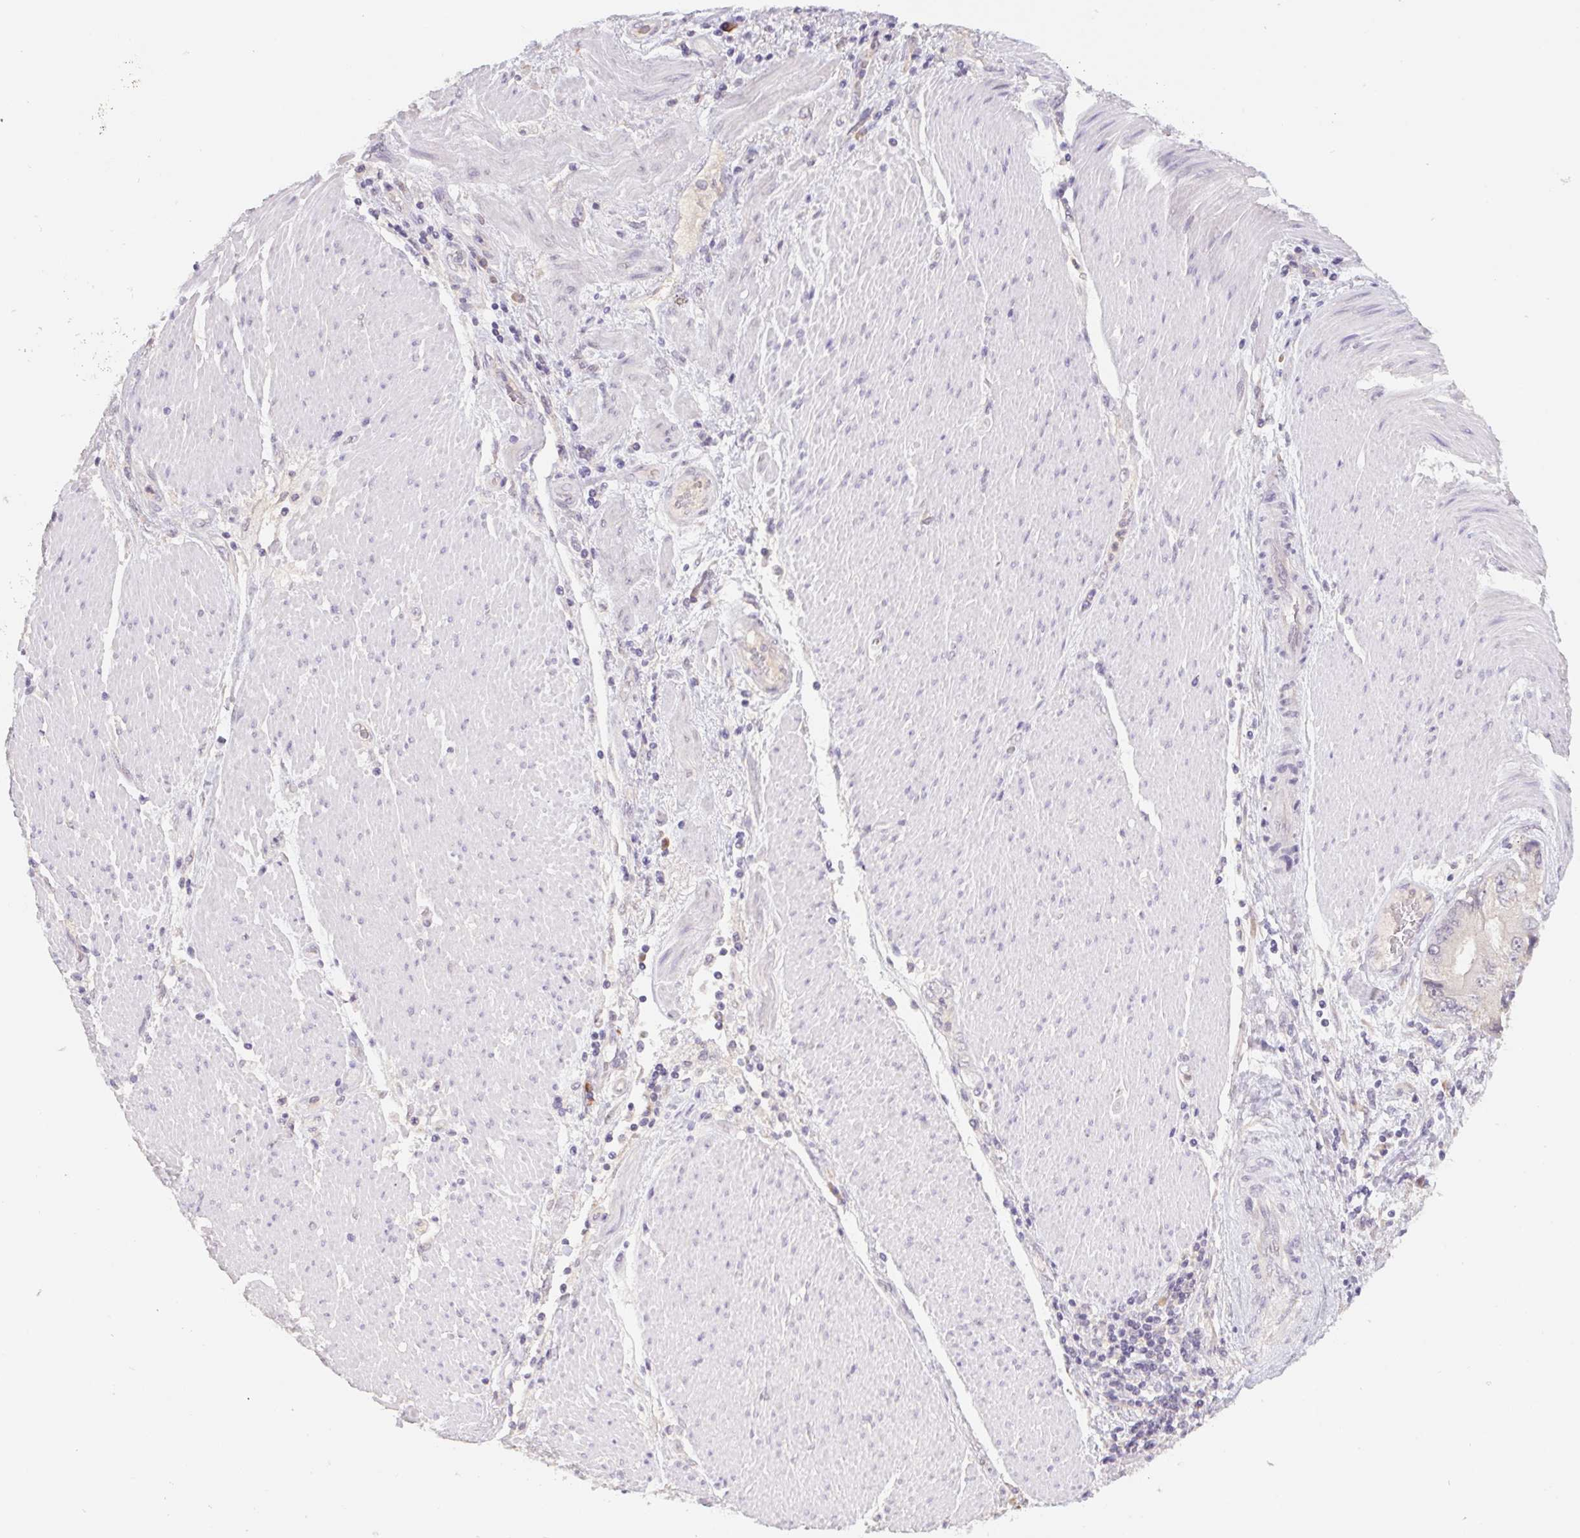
{"staining": {"intensity": "negative", "quantity": "none", "location": "none"}, "tissue": "stomach cancer", "cell_type": "Tumor cells", "image_type": "cancer", "snomed": [{"axis": "morphology", "description": "Adenocarcinoma, NOS"}, {"axis": "topography", "description": "Pancreas"}, {"axis": "topography", "description": "Stomach, upper"}], "caption": "Immunohistochemical staining of human stomach cancer displays no significant staining in tumor cells.", "gene": "PNMA8B", "patient": {"sex": "male", "age": 77}}